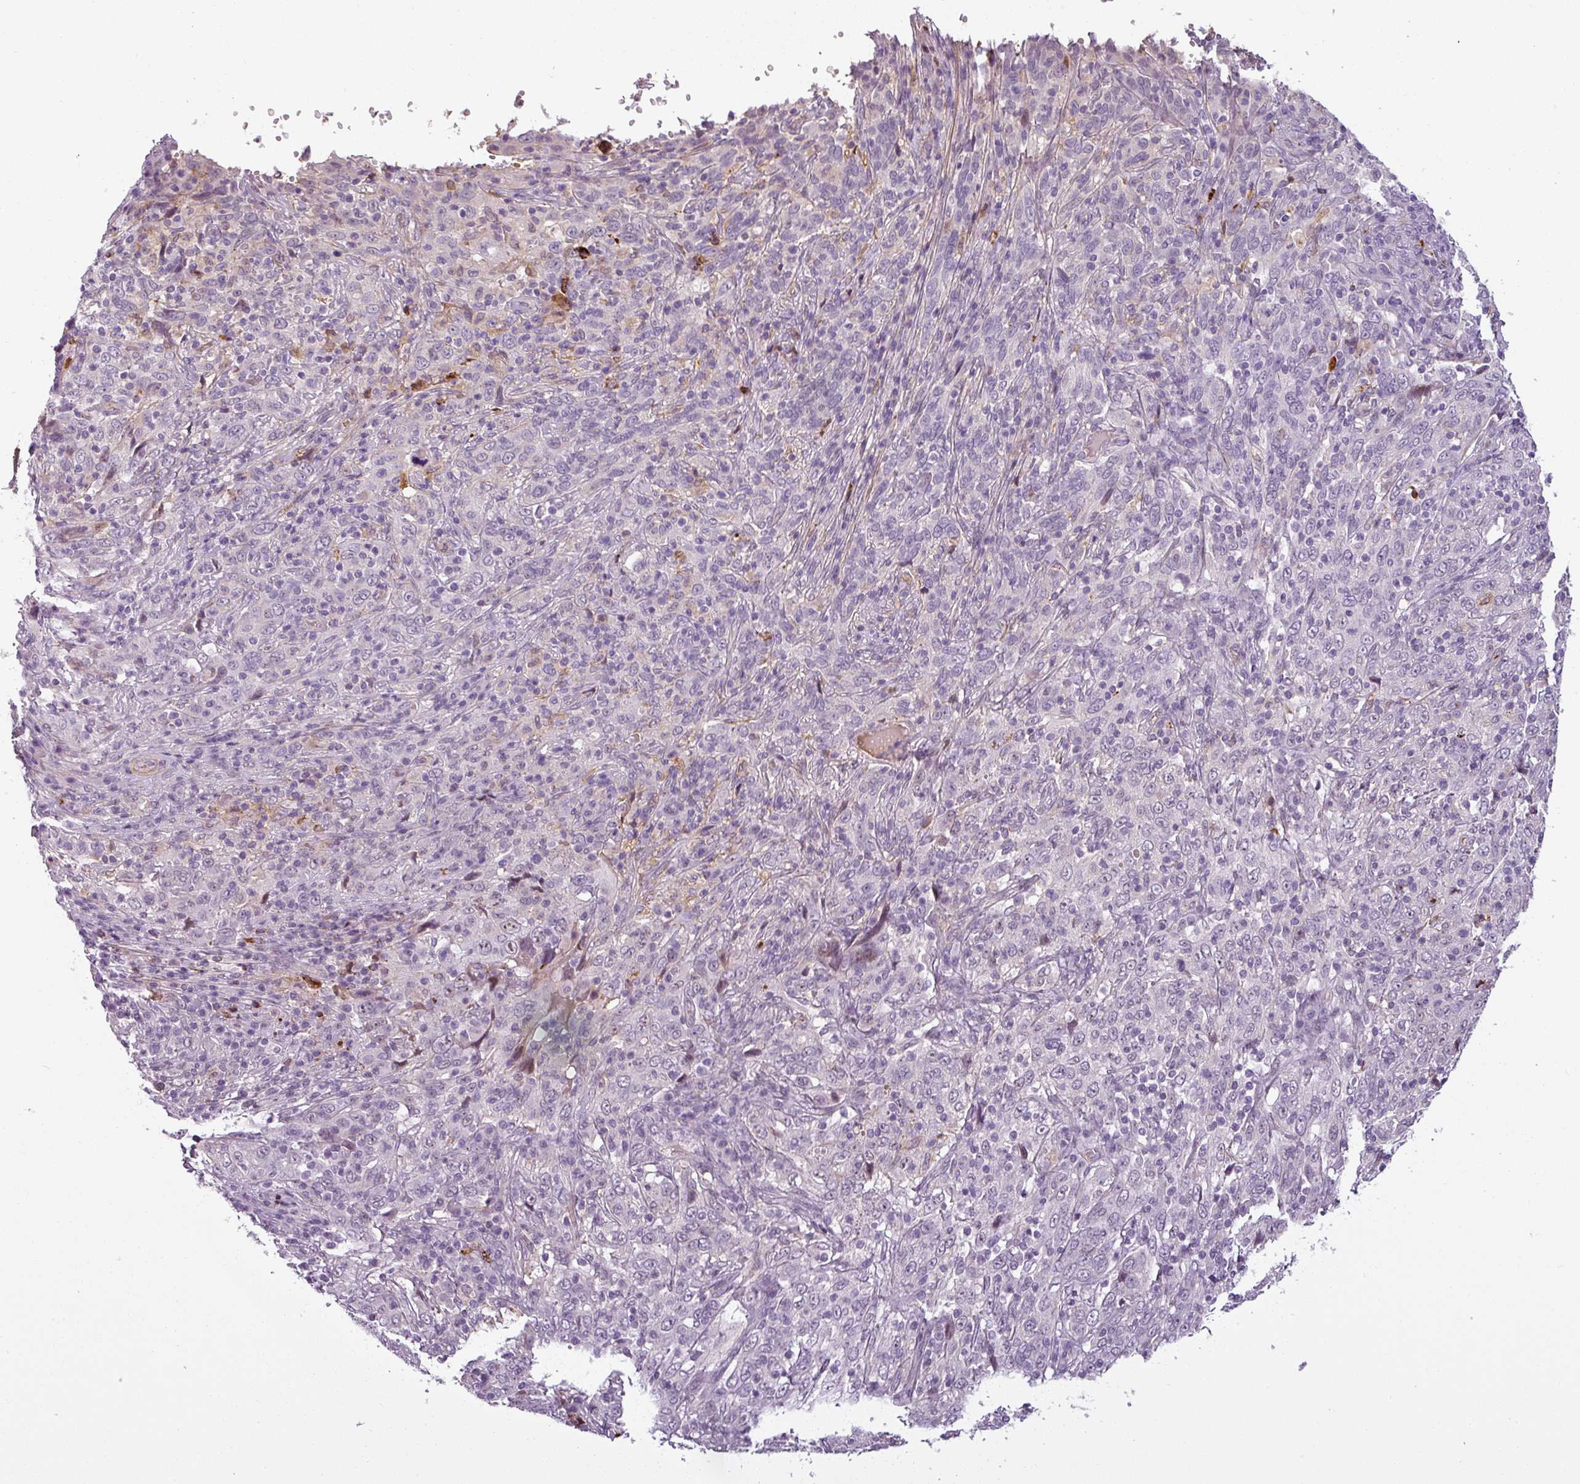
{"staining": {"intensity": "negative", "quantity": "none", "location": "none"}, "tissue": "cervical cancer", "cell_type": "Tumor cells", "image_type": "cancer", "snomed": [{"axis": "morphology", "description": "Squamous cell carcinoma, NOS"}, {"axis": "topography", "description": "Cervix"}], "caption": "This is an immunohistochemistry (IHC) micrograph of human cervical cancer. There is no positivity in tumor cells.", "gene": "APOC1", "patient": {"sex": "female", "age": 46}}